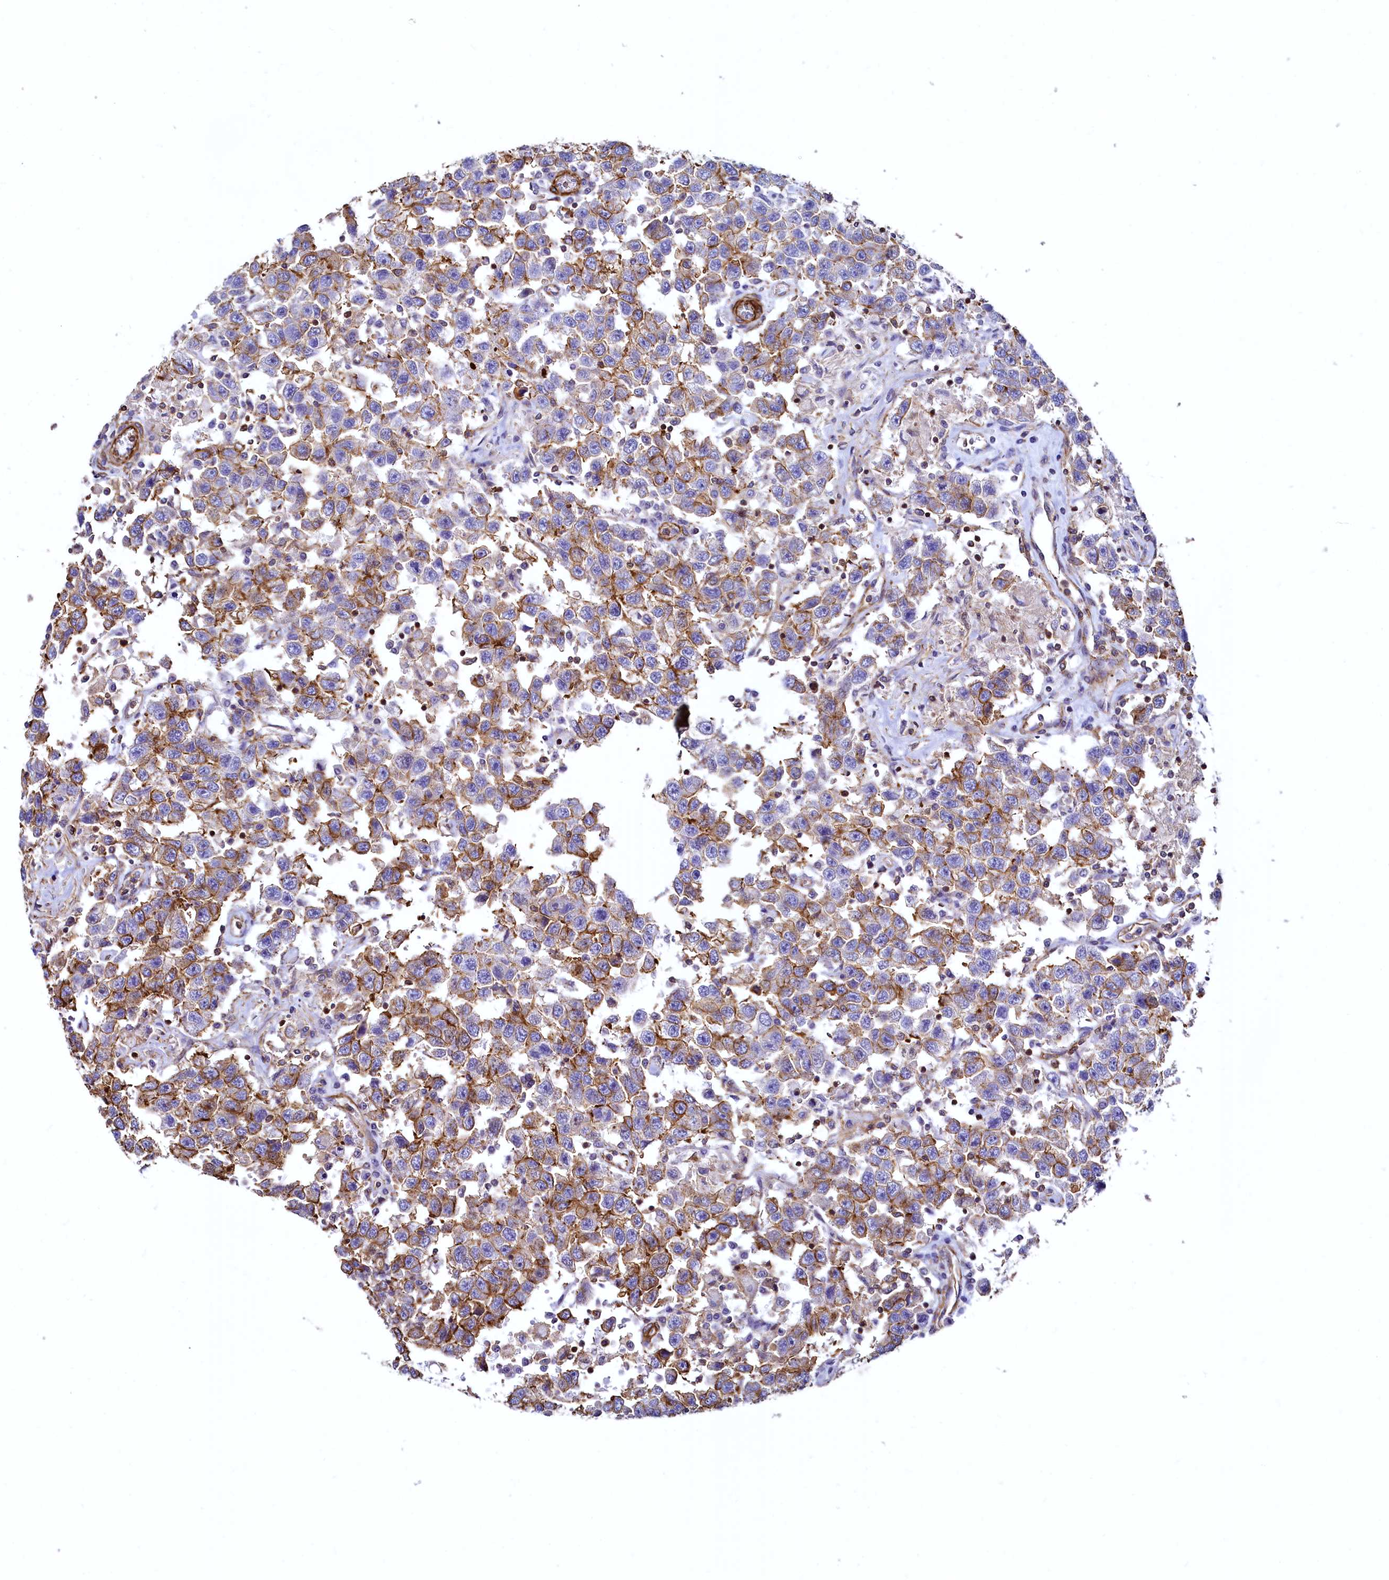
{"staining": {"intensity": "moderate", "quantity": ">75%", "location": "cytoplasmic/membranous"}, "tissue": "testis cancer", "cell_type": "Tumor cells", "image_type": "cancer", "snomed": [{"axis": "morphology", "description": "Seminoma, NOS"}, {"axis": "topography", "description": "Testis"}], "caption": "Tumor cells exhibit medium levels of moderate cytoplasmic/membranous positivity in approximately >75% of cells in human testis cancer (seminoma).", "gene": "THBS1", "patient": {"sex": "male", "age": 41}}